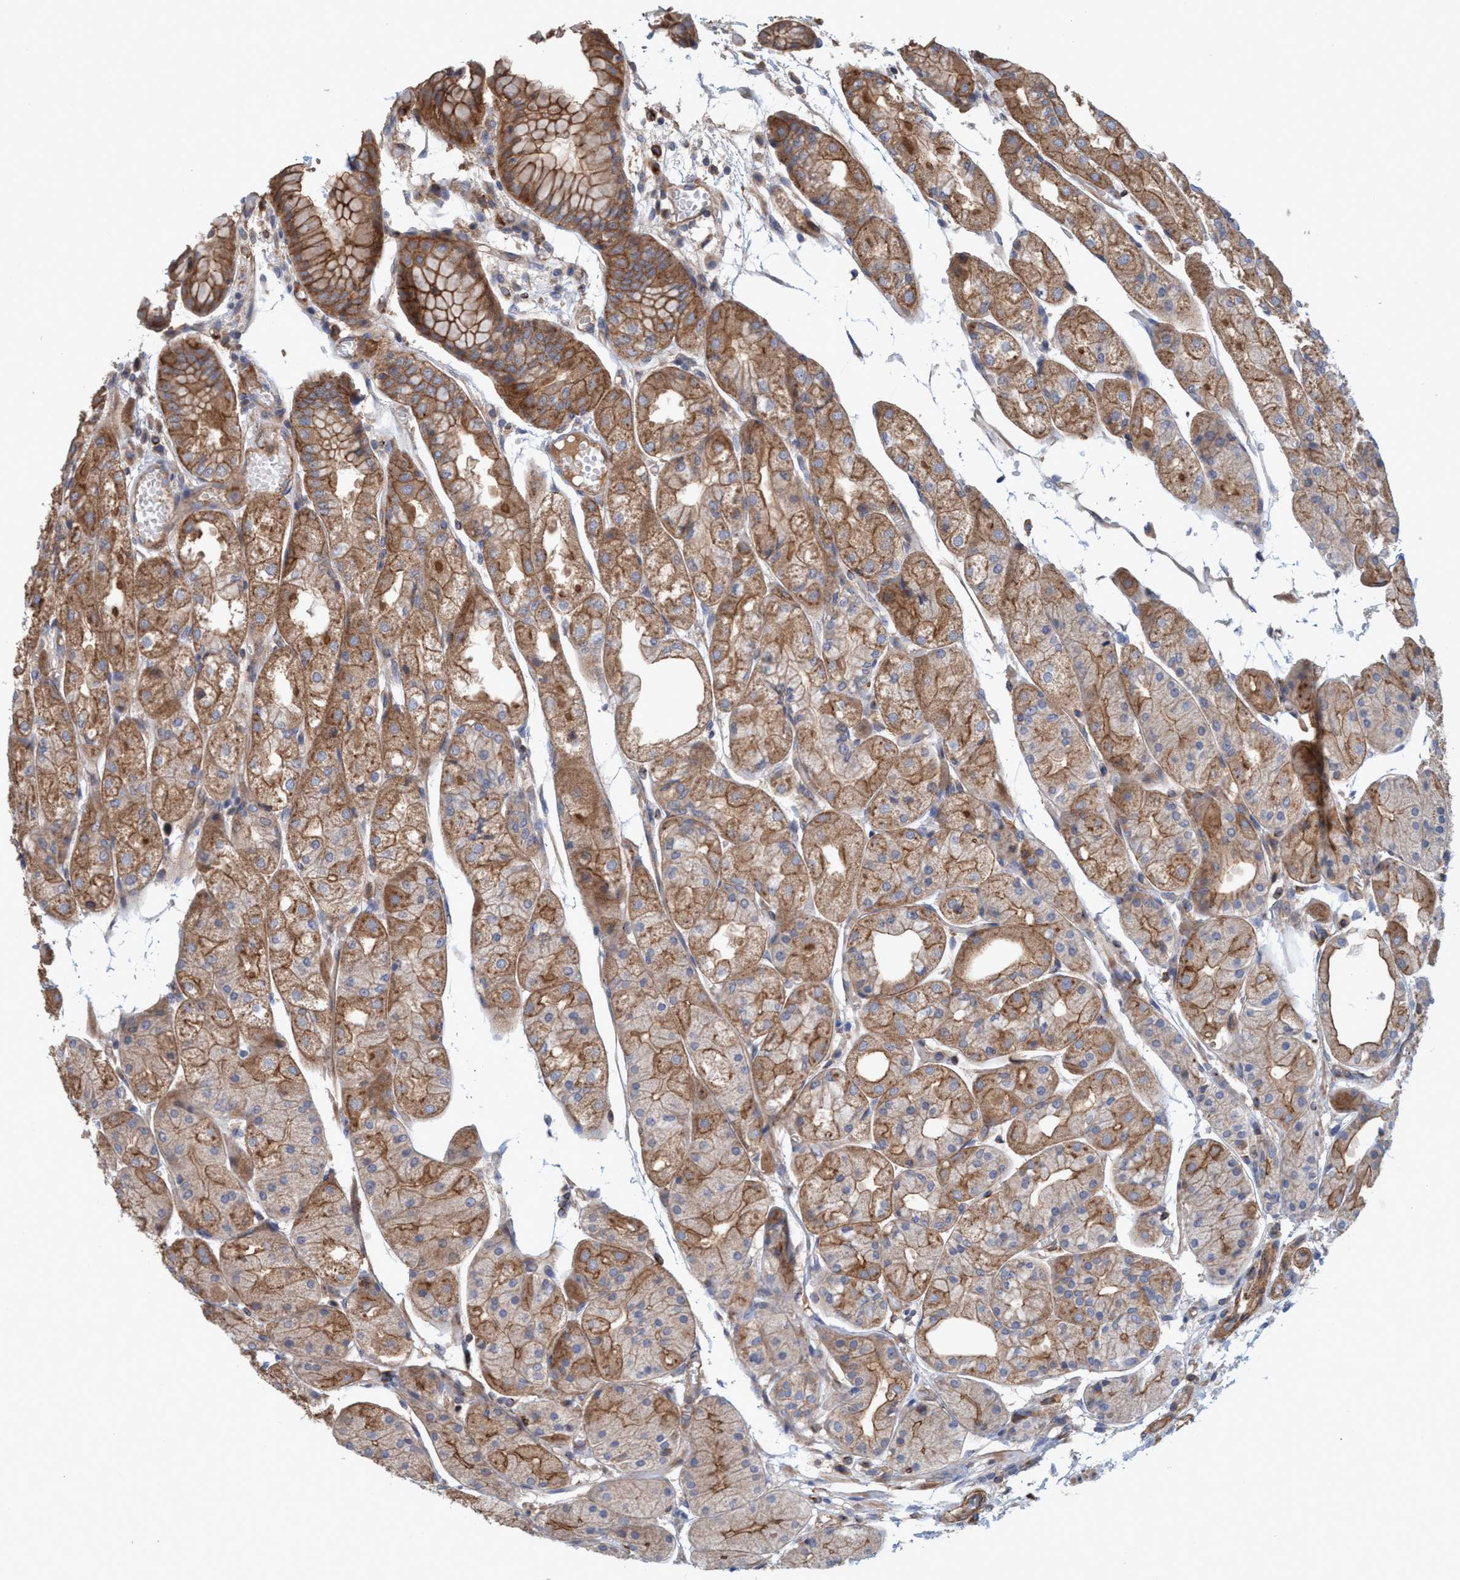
{"staining": {"intensity": "moderate", "quantity": ">75%", "location": "cytoplasmic/membranous"}, "tissue": "stomach", "cell_type": "Glandular cells", "image_type": "normal", "snomed": [{"axis": "morphology", "description": "Normal tissue, NOS"}, {"axis": "topography", "description": "Stomach, upper"}], "caption": "Immunohistochemistry histopathology image of benign stomach stained for a protein (brown), which exhibits medium levels of moderate cytoplasmic/membranous staining in approximately >75% of glandular cells.", "gene": "SPECC1", "patient": {"sex": "male", "age": 72}}